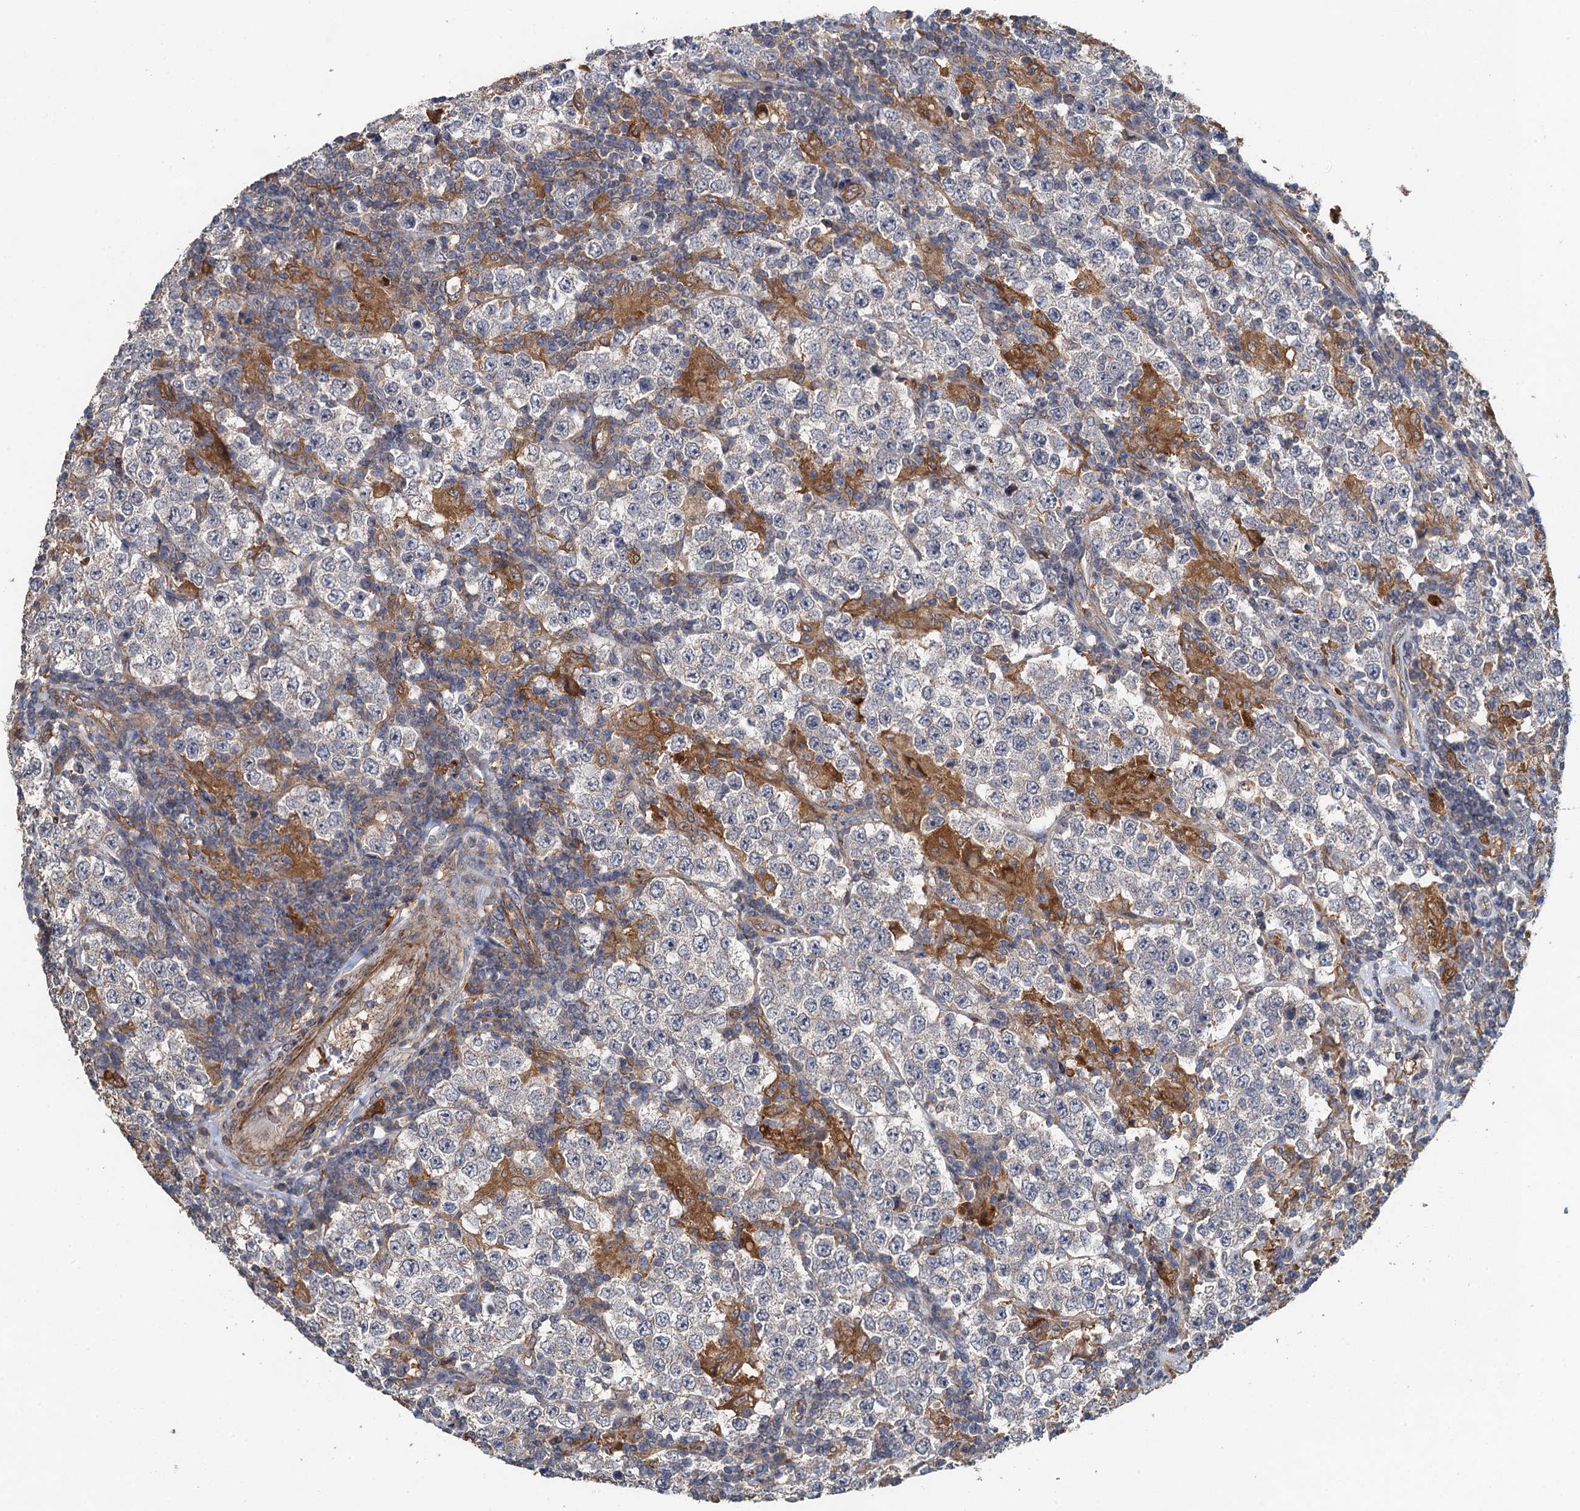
{"staining": {"intensity": "negative", "quantity": "none", "location": "none"}, "tissue": "testis cancer", "cell_type": "Tumor cells", "image_type": "cancer", "snomed": [{"axis": "morphology", "description": "Normal tissue, NOS"}, {"axis": "morphology", "description": "Urothelial carcinoma, High grade"}, {"axis": "morphology", "description": "Seminoma, NOS"}, {"axis": "morphology", "description": "Carcinoma, Embryonal, NOS"}, {"axis": "topography", "description": "Urinary bladder"}, {"axis": "topography", "description": "Testis"}], "caption": "DAB immunohistochemical staining of human testis cancer (urothelial carcinoma (high-grade)) demonstrates no significant expression in tumor cells.", "gene": "RSAD2", "patient": {"sex": "male", "age": 41}}